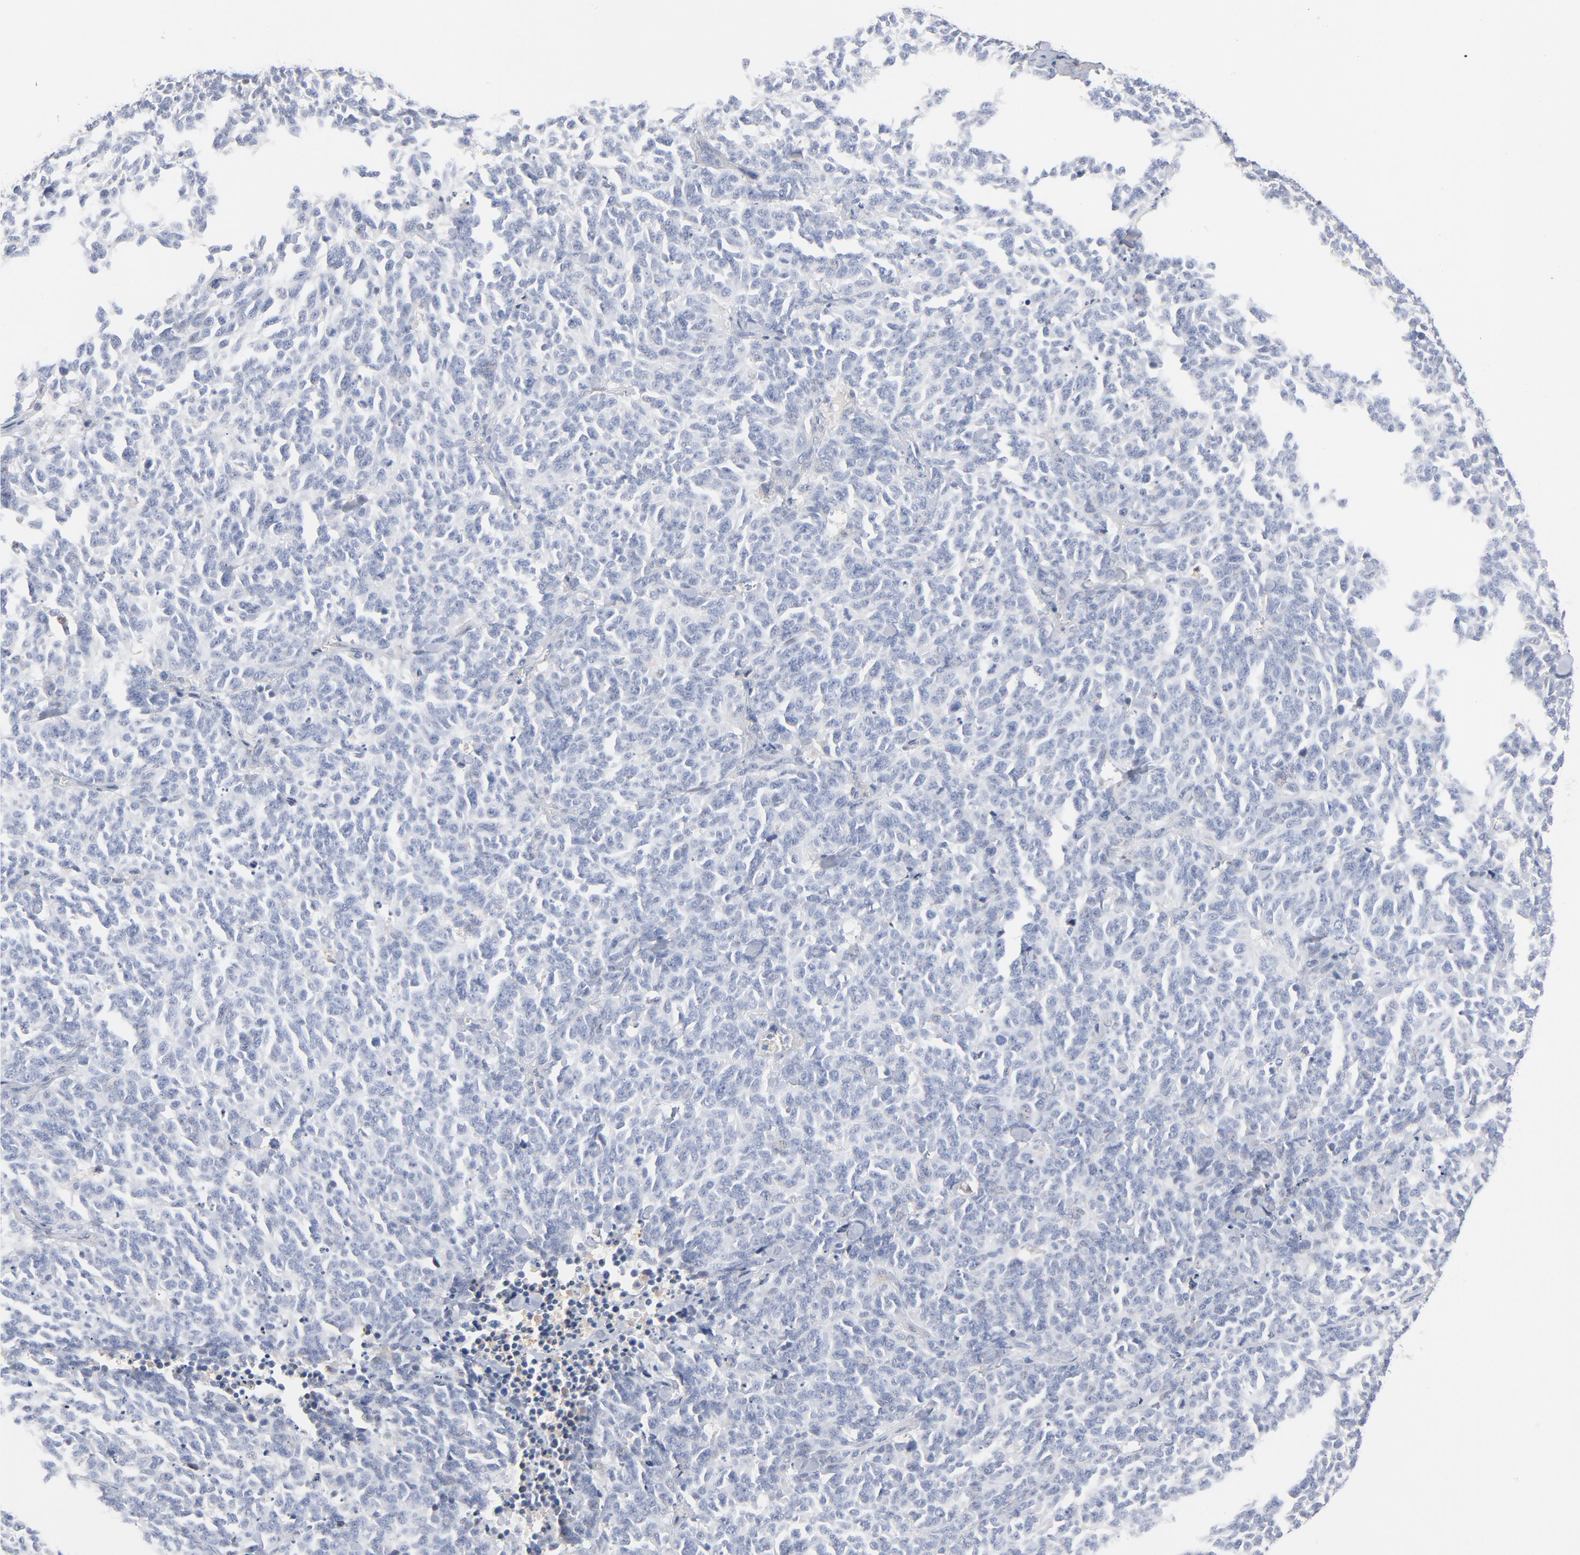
{"staining": {"intensity": "negative", "quantity": "none", "location": "none"}, "tissue": "lung cancer", "cell_type": "Tumor cells", "image_type": "cancer", "snomed": [{"axis": "morphology", "description": "Neoplasm, malignant, NOS"}, {"axis": "topography", "description": "Lung"}], "caption": "IHC image of human malignant neoplasm (lung) stained for a protein (brown), which displays no staining in tumor cells.", "gene": "SERPINA4", "patient": {"sex": "female", "age": 58}}